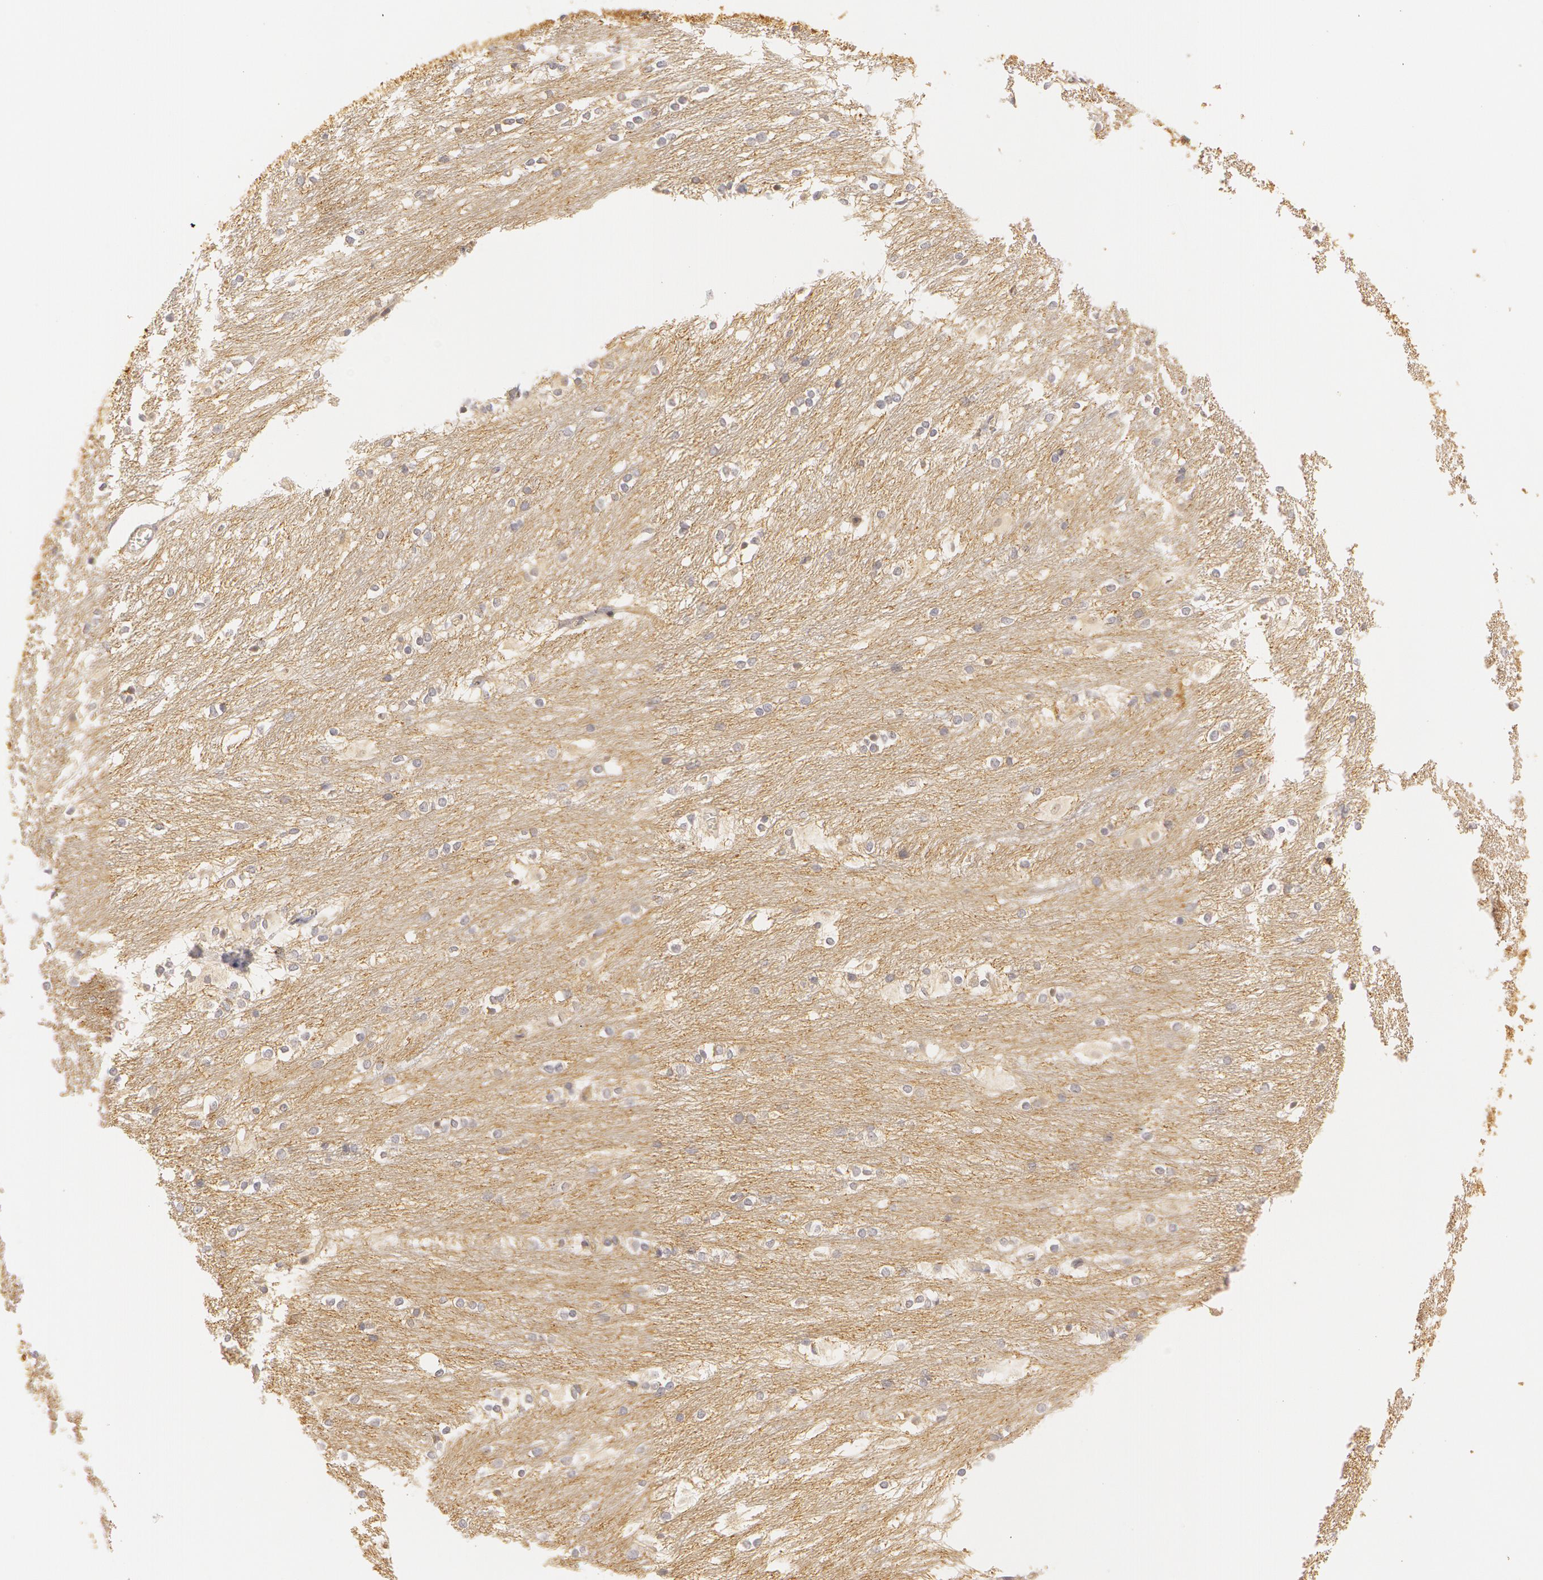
{"staining": {"intensity": "moderate", "quantity": "25%-75%", "location": "cytoplasmic/membranous"}, "tissue": "caudate", "cell_type": "Glial cells", "image_type": "normal", "snomed": [{"axis": "morphology", "description": "Normal tissue, NOS"}, {"axis": "topography", "description": "Lateral ventricle wall"}], "caption": "A brown stain shows moderate cytoplasmic/membranous positivity of a protein in glial cells of normal caudate.", "gene": "RALGAPA1", "patient": {"sex": "female", "age": 19}}